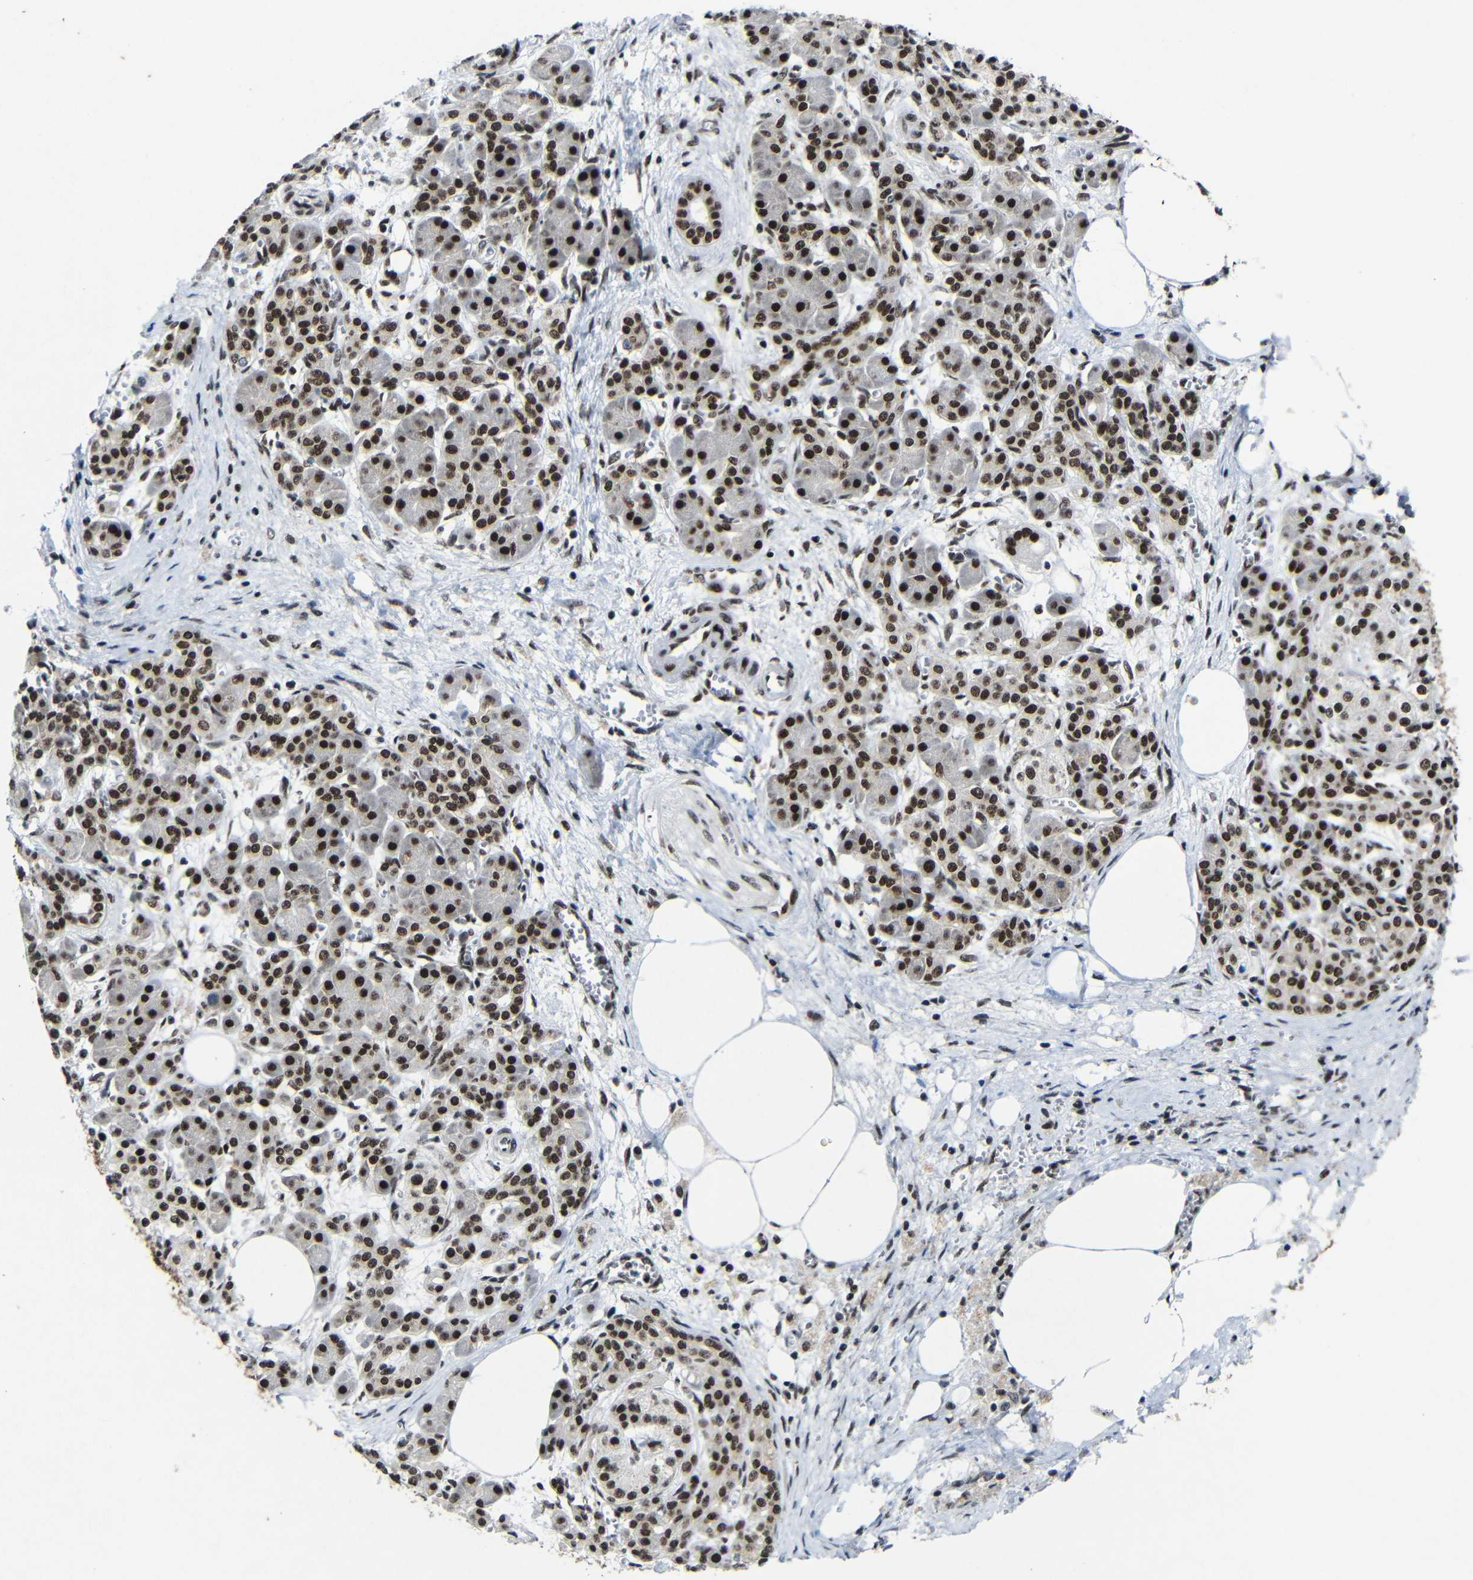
{"staining": {"intensity": "strong", "quantity": ">75%", "location": "nuclear"}, "tissue": "pancreatic cancer", "cell_type": "Tumor cells", "image_type": "cancer", "snomed": [{"axis": "morphology", "description": "Adenocarcinoma, NOS"}, {"axis": "topography", "description": "Pancreas"}], "caption": "Pancreatic cancer (adenocarcinoma) was stained to show a protein in brown. There is high levels of strong nuclear staining in about >75% of tumor cells. (DAB (3,3'-diaminobenzidine) IHC with brightfield microscopy, high magnification).", "gene": "PTBP1", "patient": {"sex": "female", "age": 70}}